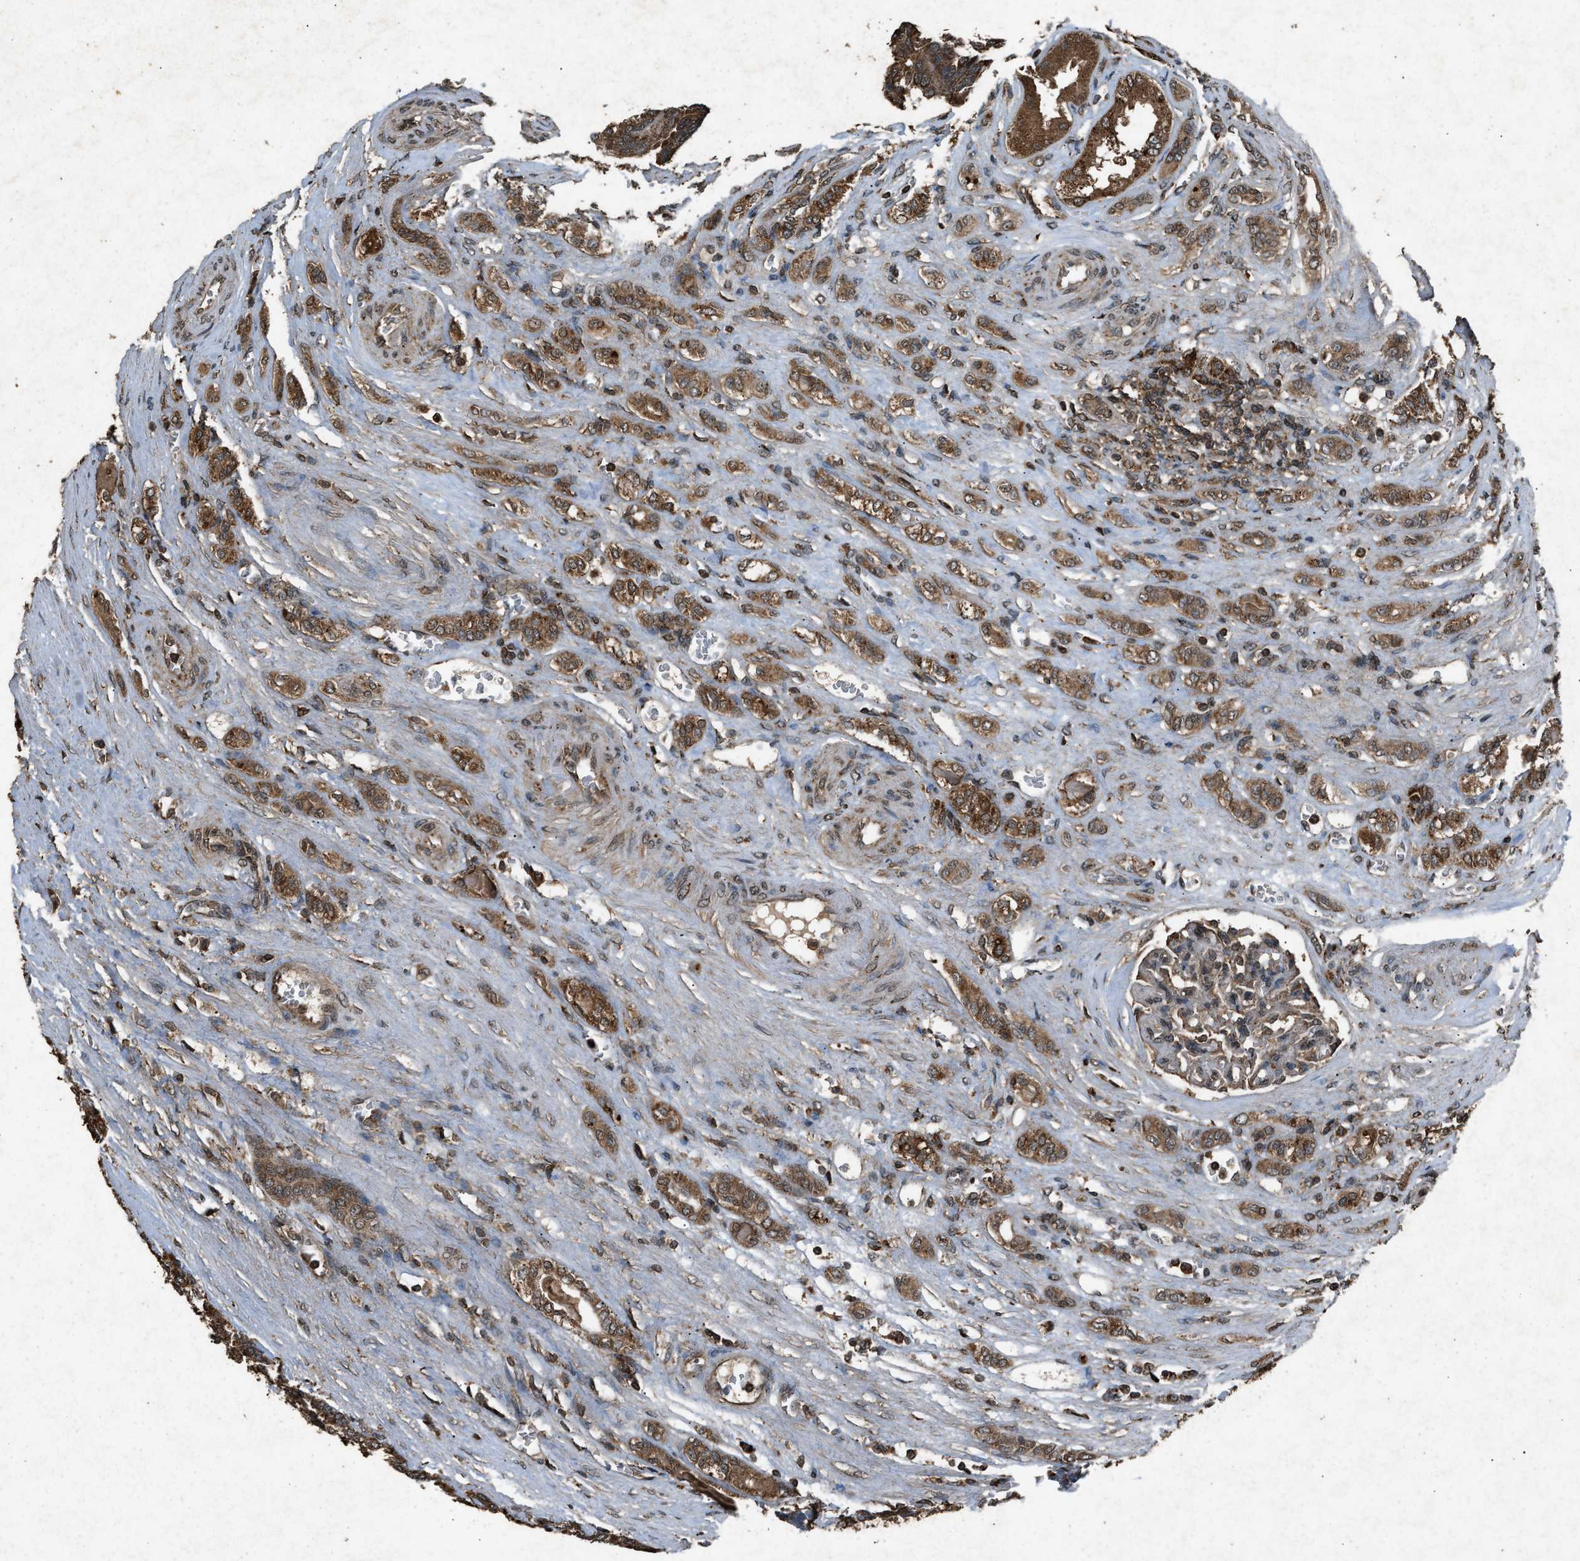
{"staining": {"intensity": "strong", "quantity": ">75%", "location": "cytoplasmic/membranous"}, "tissue": "renal cancer", "cell_type": "Tumor cells", "image_type": "cancer", "snomed": [{"axis": "morphology", "description": "Adenocarcinoma, NOS"}, {"axis": "topography", "description": "Kidney"}], "caption": "Tumor cells demonstrate strong cytoplasmic/membranous expression in approximately >75% of cells in renal cancer. The protein is stained brown, and the nuclei are stained in blue (DAB IHC with brightfield microscopy, high magnification).", "gene": "OAS1", "patient": {"sex": "male", "age": 46}}